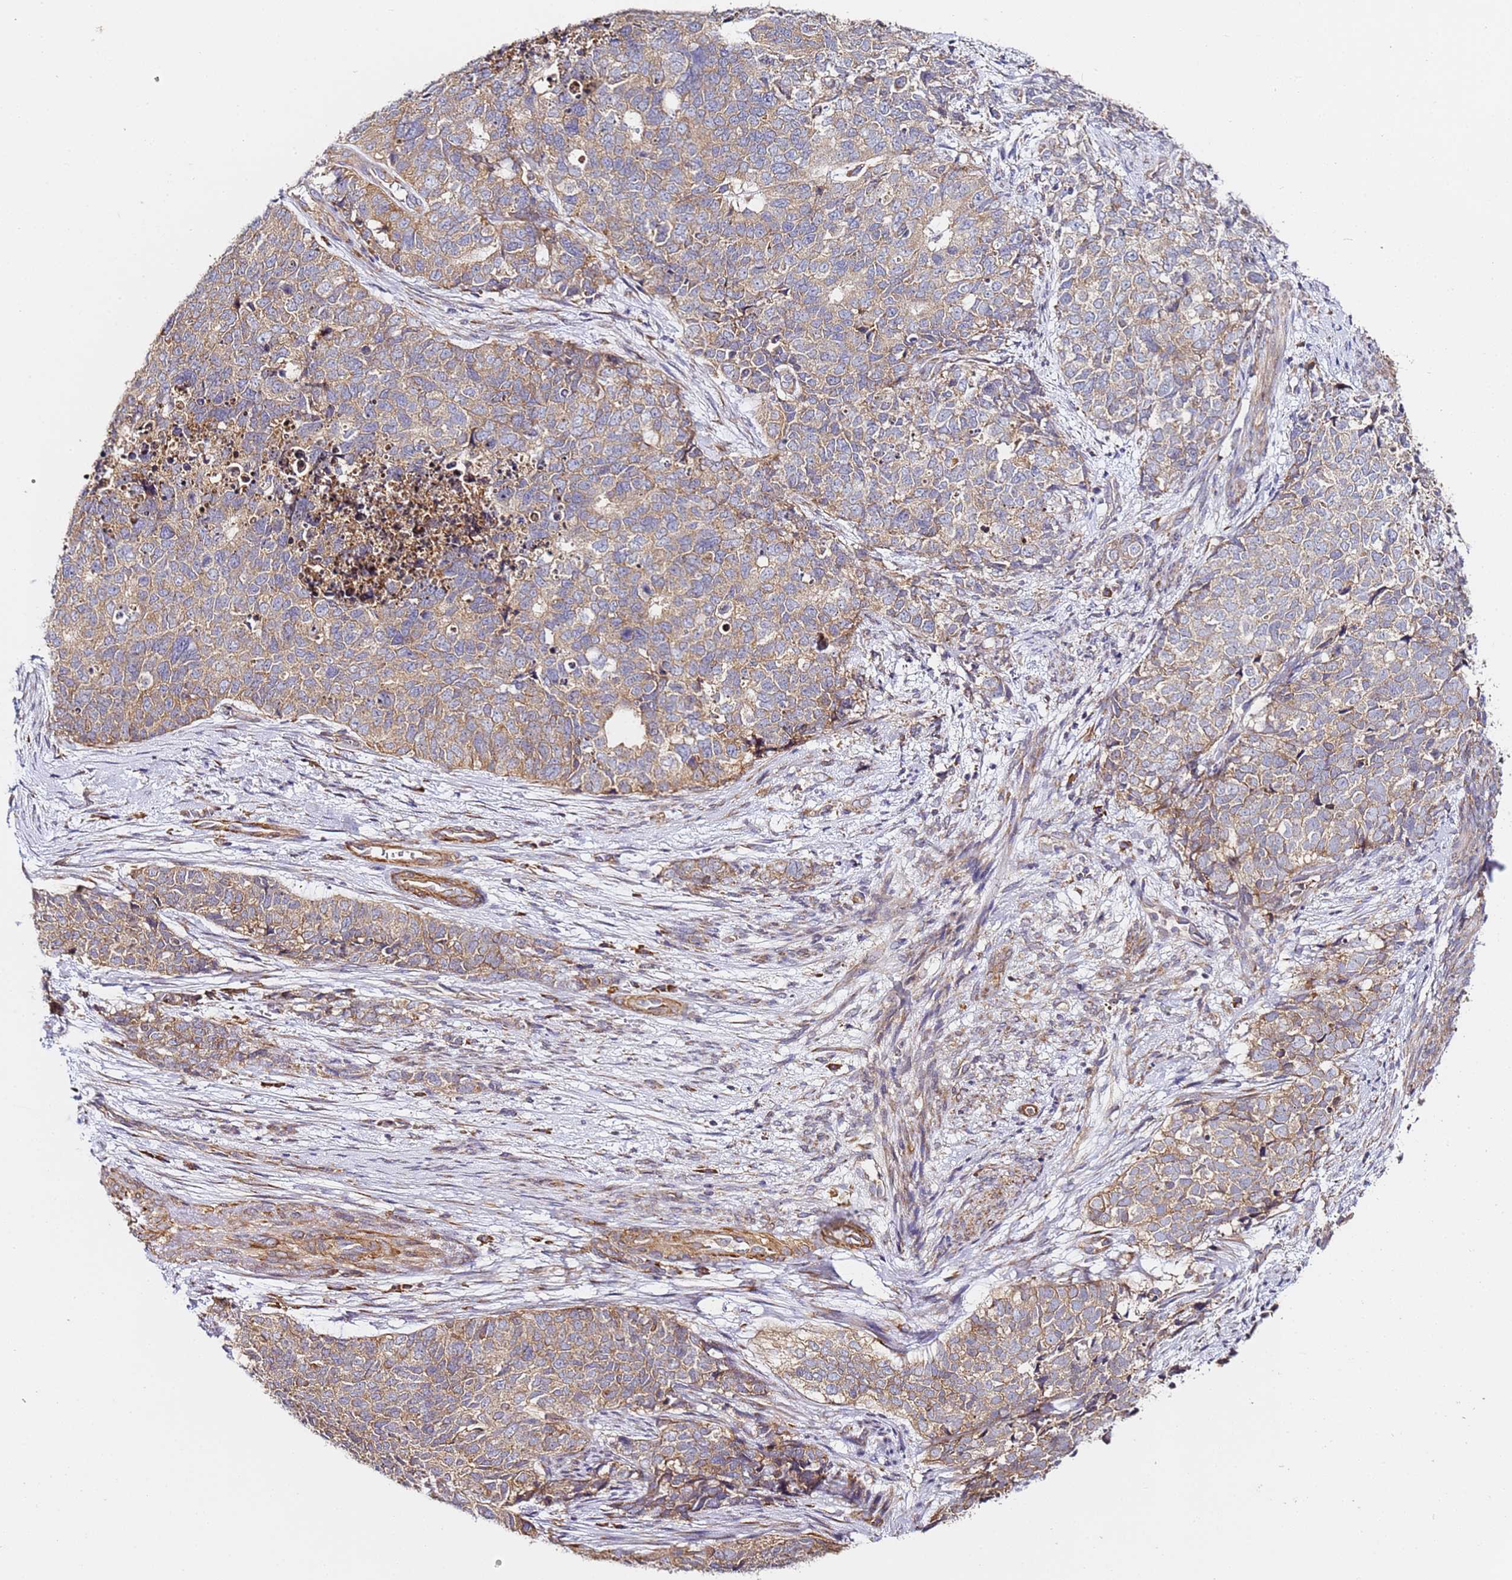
{"staining": {"intensity": "moderate", "quantity": "25%-75%", "location": "cytoplasmic/membranous"}, "tissue": "cervical cancer", "cell_type": "Tumor cells", "image_type": "cancer", "snomed": [{"axis": "morphology", "description": "Squamous cell carcinoma, NOS"}, {"axis": "topography", "description": "Cervix"}], "caption": "Immunohistochemical staining of human cervical squamous cell carcinoma reveals medium levels of moderate cytoplasmic/membranous positivity in approximately 25%-75% of tumor cells.", "gene": "RPL13A", "patient": {"sex": "female", "age": 63}}